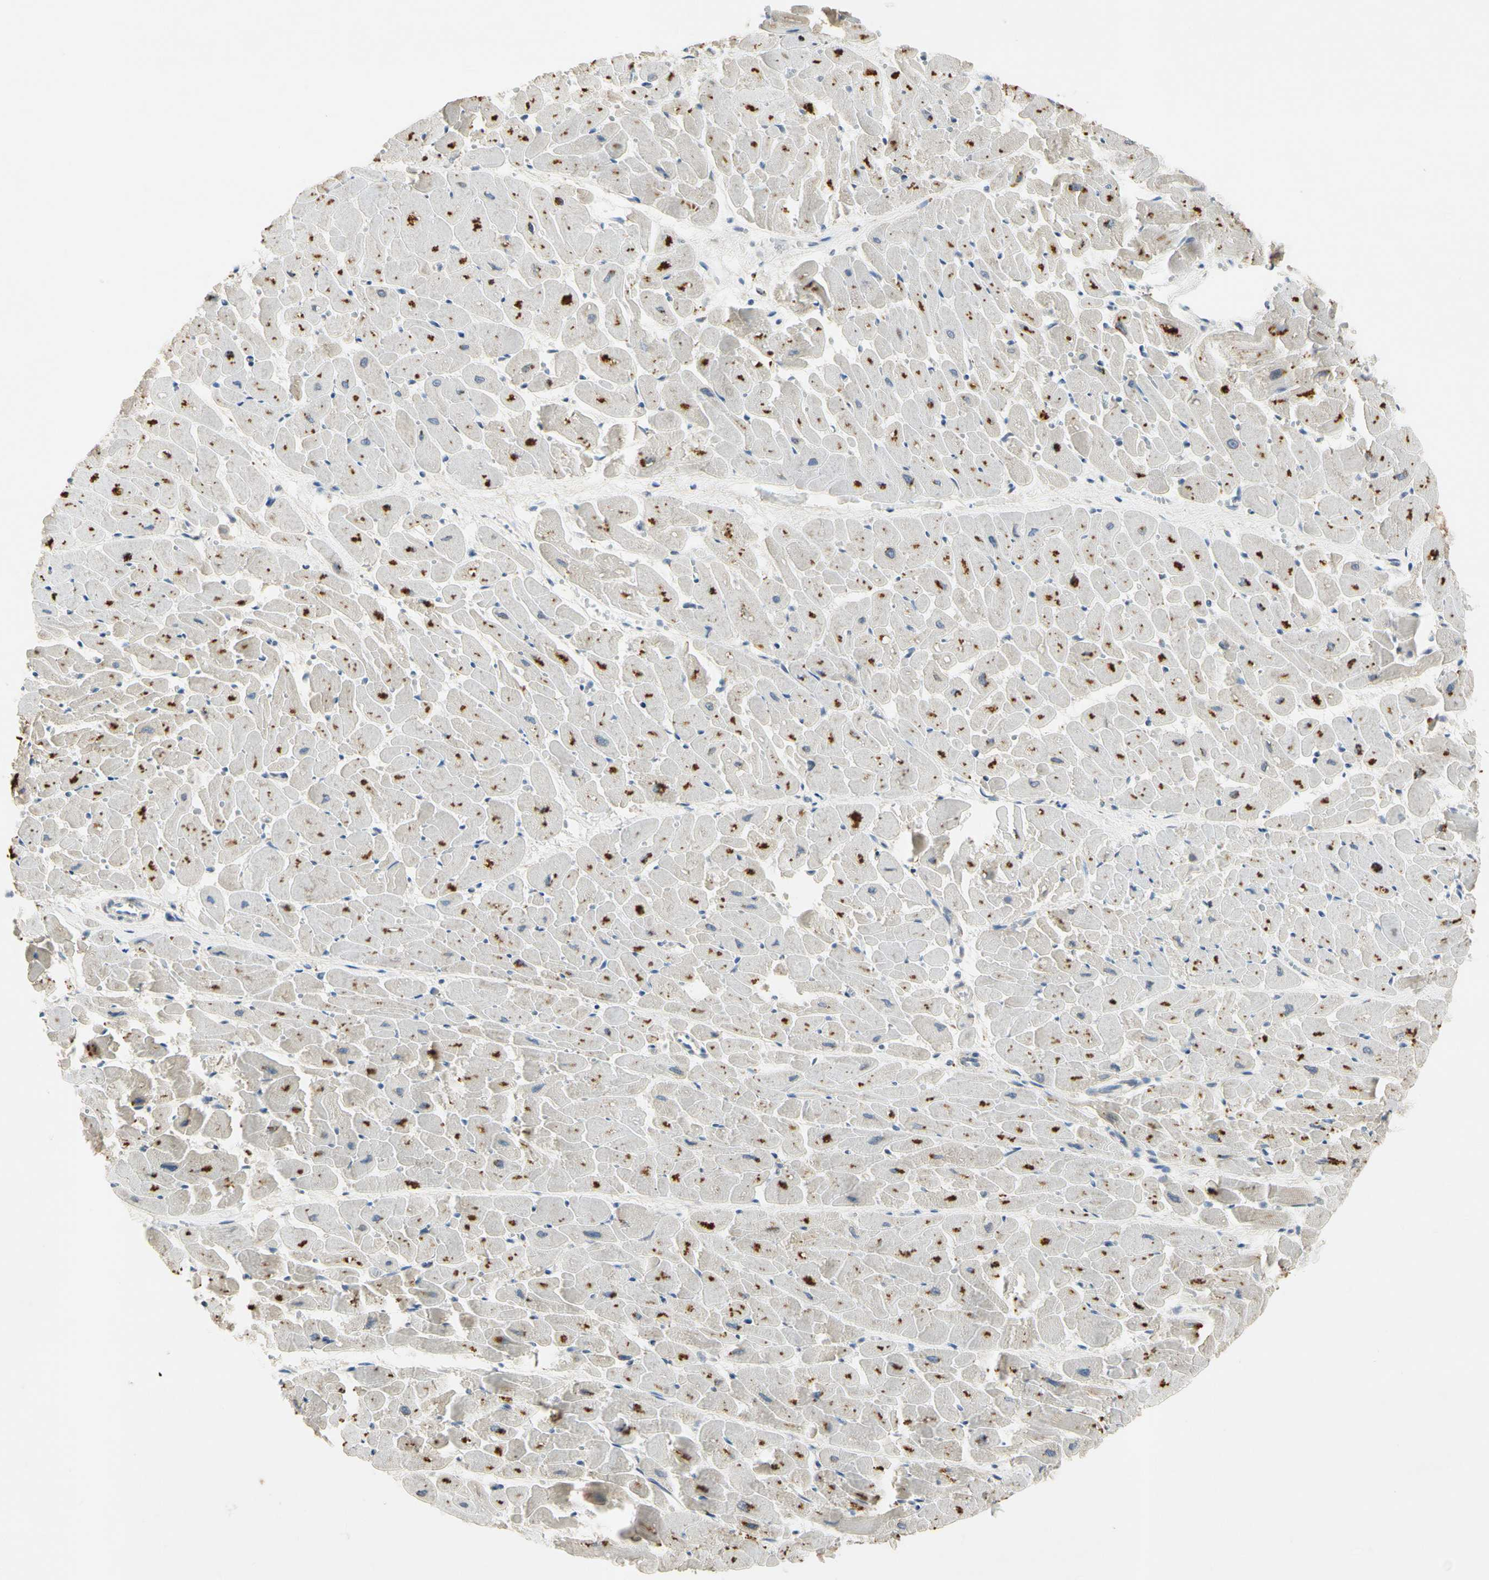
{"staining": {"intensity": "negative", "quantity": "none", "location": "none"}, "tissue": "heart muscle", "cell_type": "Cardiomyocytes", "image_type": "normal", "snomed": [{"axis": "morphology", "description": "Normal tissue, NOS"}, {"axis": "topography", "description": "Heart"}], "caption": "There is no significant staining in cardiomyocytes of heart muscle. (DAB (3,3'-diaminobenzidine) immunohistochemistry visualized using brightfield microscopy, high magnification).", "gene": "RPS6KB2", "patient": {"sex": "female", "age": 19}}